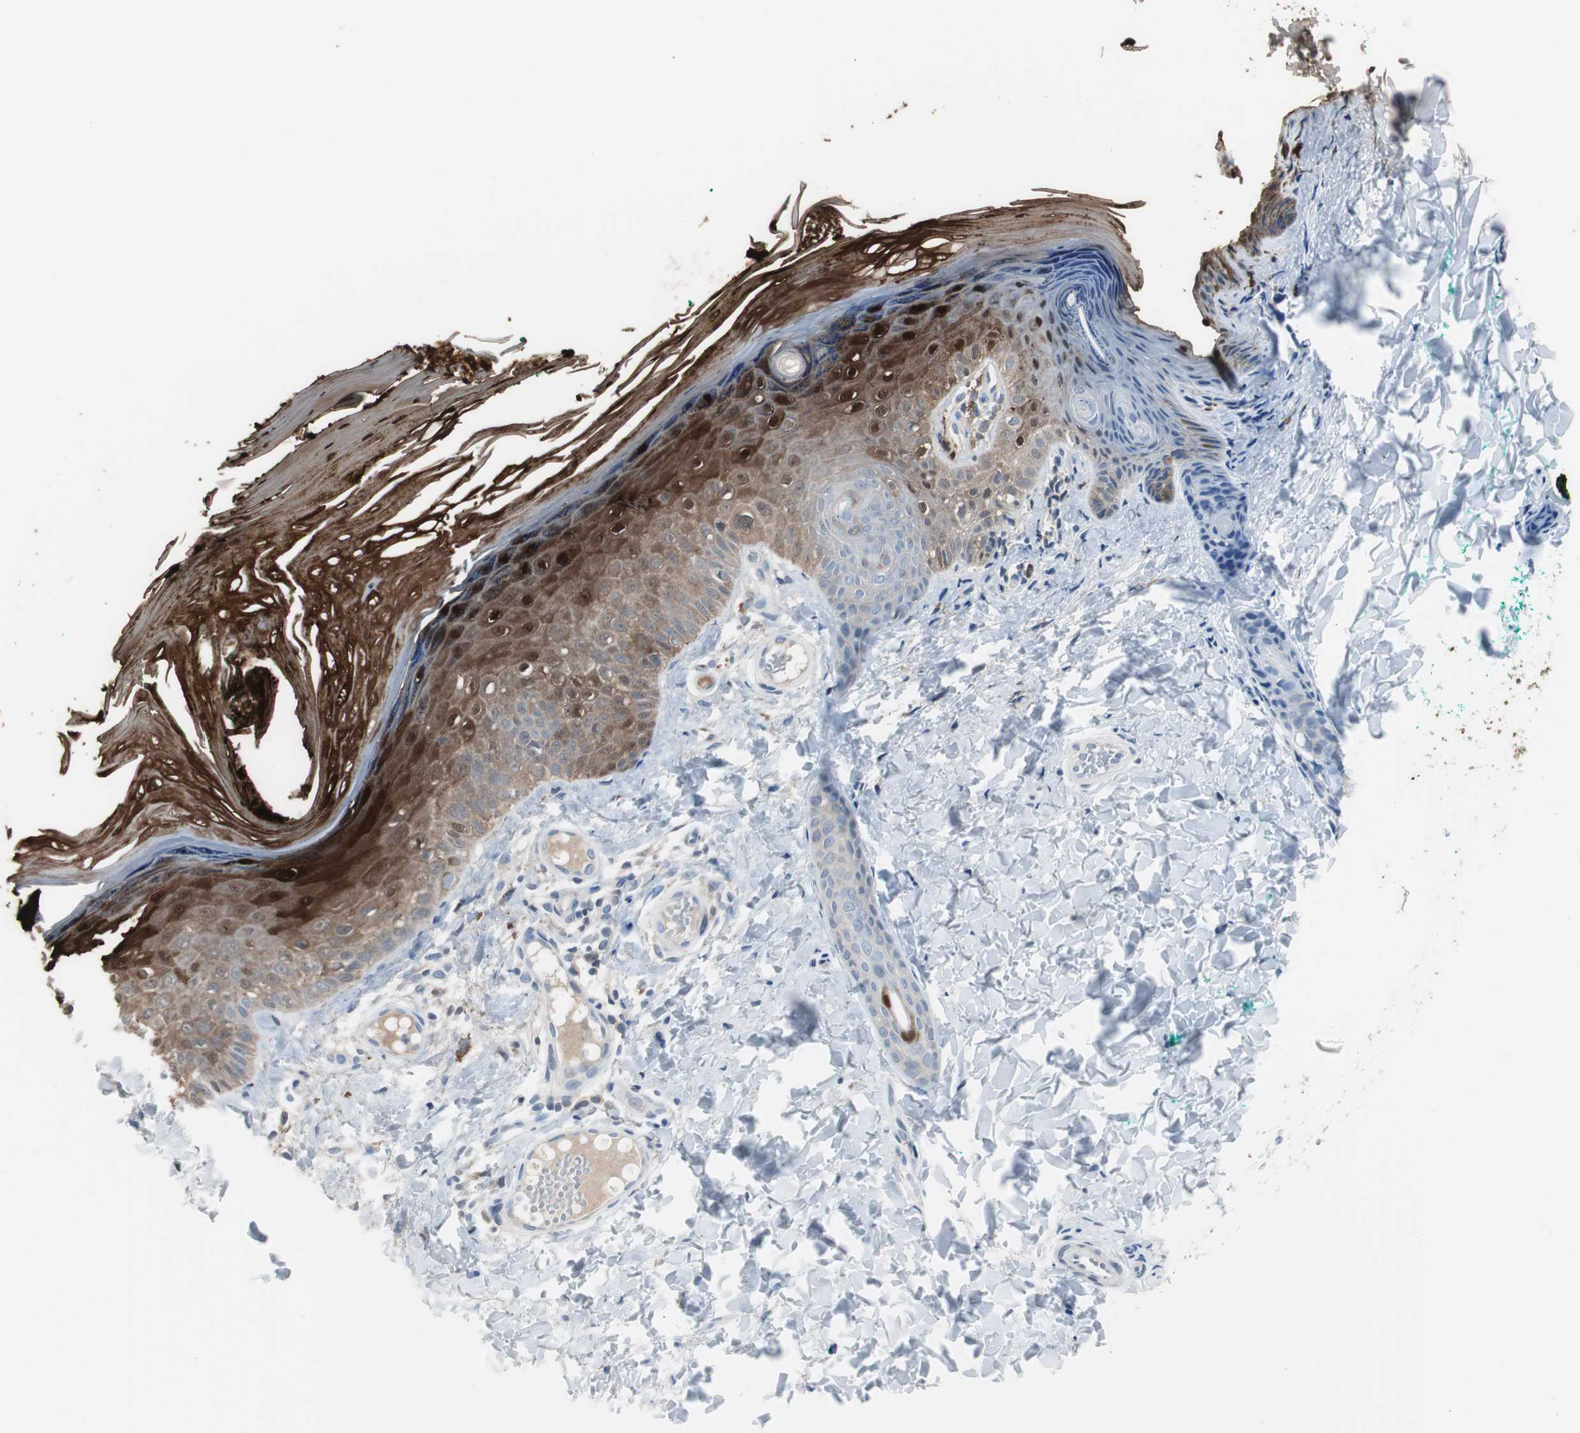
{"staining": {"intensity": "negative", "quantity": "none", "location": "none"}, "tissue": "skin", "cell_type": "Fibroblasts", "image_type": "normal", "snomed": [{"axis": "morphology", "description": "Normal tissue, NOS"}, {"axis": "topography", "description": "Skin"}], "caption": "Immunohistochemistry micrograph of unremarkable skin: human skin stained with DAB reveals no significant protein staining in fibroblasts.", "gene": "S100A7A", "patient": {"sex": "male", "age": 26}}